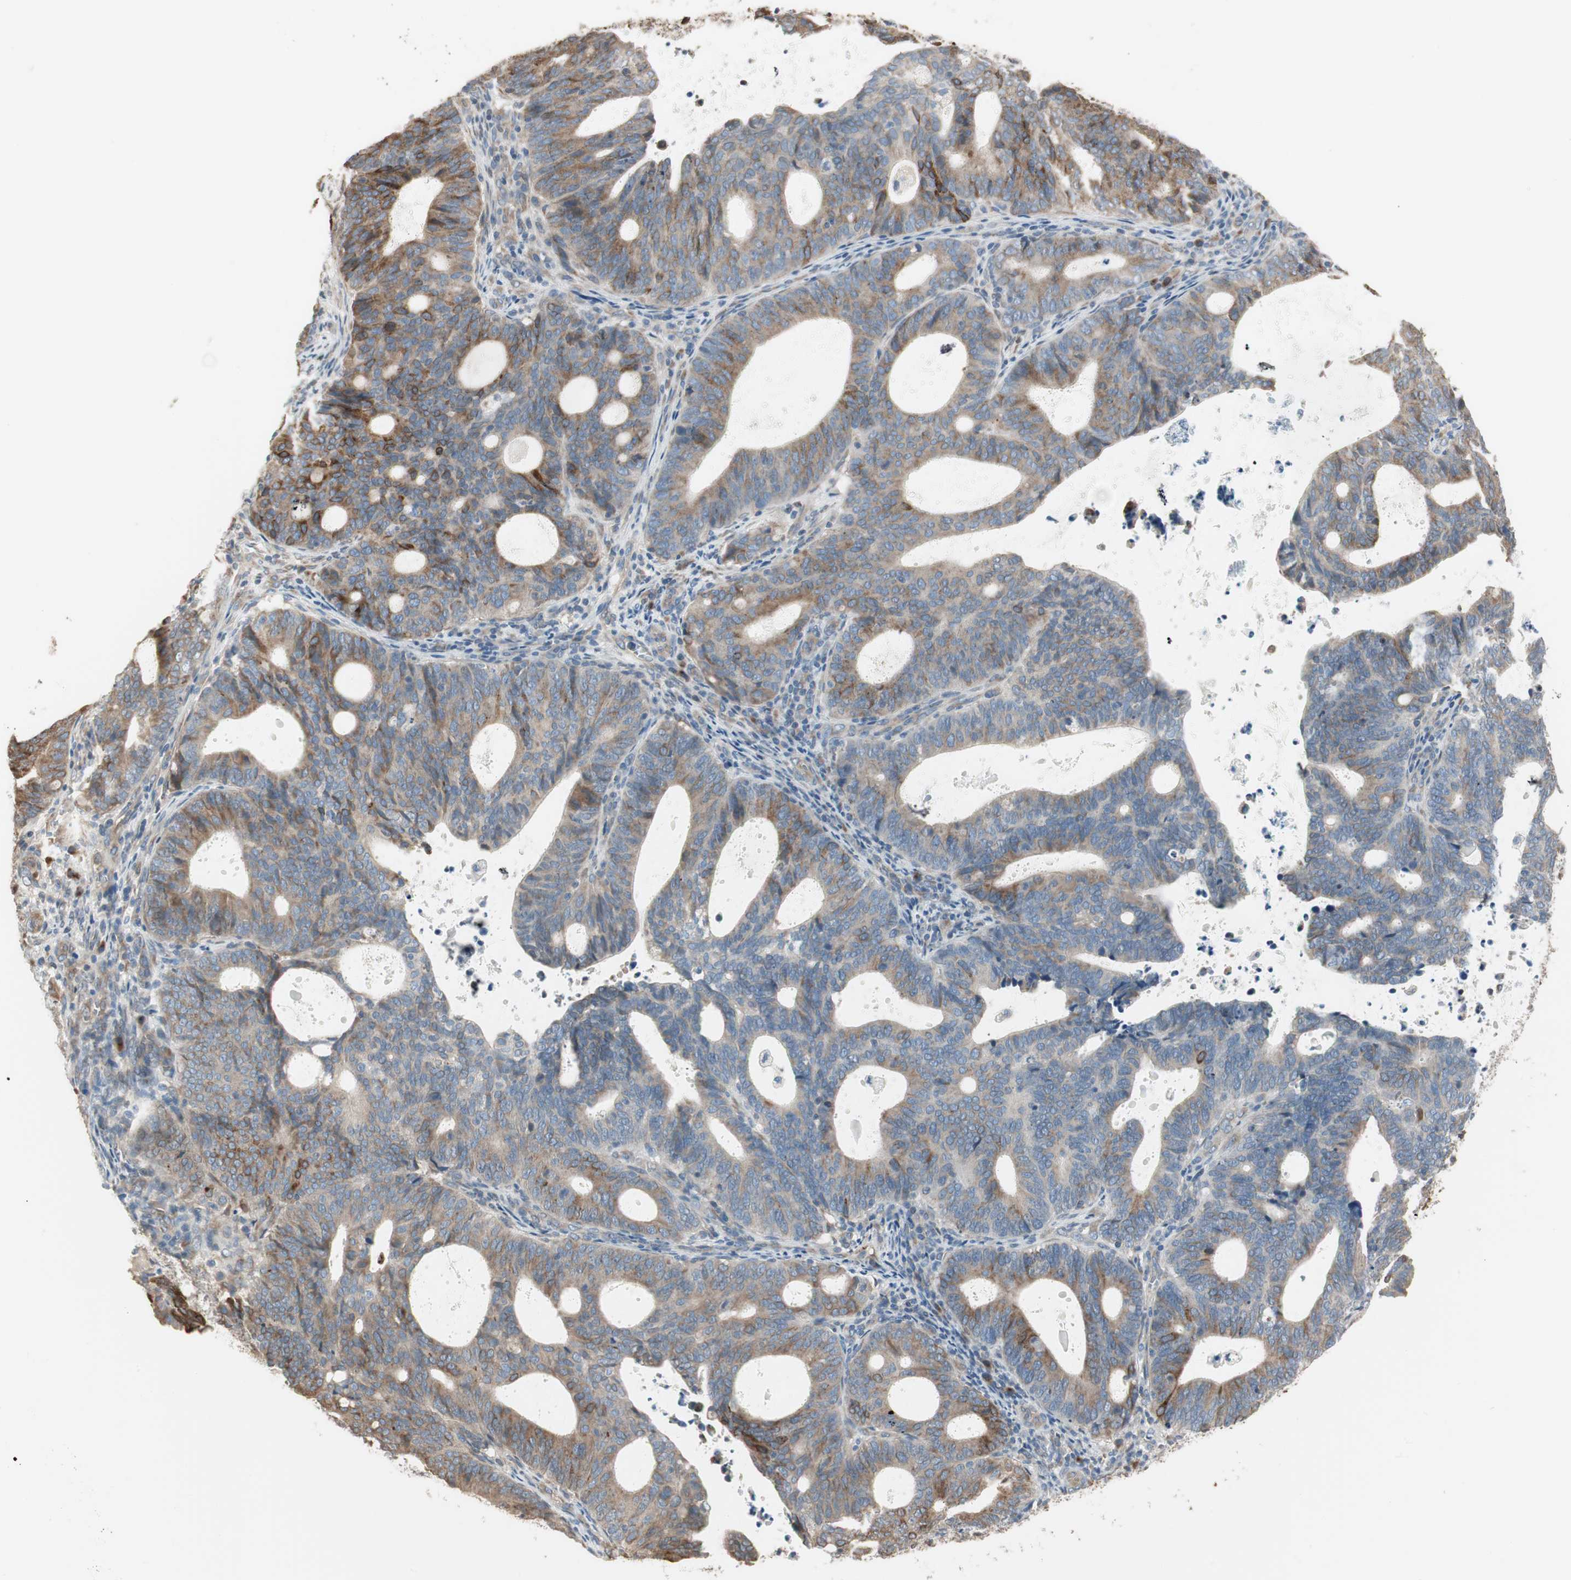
{"staining": {"intensity": "moderate", "quantity": "25%-75%", "location": "cytoplasmic/membranous"}, "tissue": "endometrial cancer", "cell_type": "Tumor cells", "image_type": "cancer", "snomed": [{"axis": "morphology", "description": "Adenocarcinoma, NOS"}, {"axis": "topography", "description": "Uterus"}], "caption": "Immunohistochemistry (IHC) photomicrograph of endometrial adenocarcinoma stained for a protein (brown), which shows medium levels of moderate cytoplasmic/membranous positivity in about 25%-75% of tumor cells.", "gene": "NUCB2", "patient": {"sex": "female", "age": 83}}